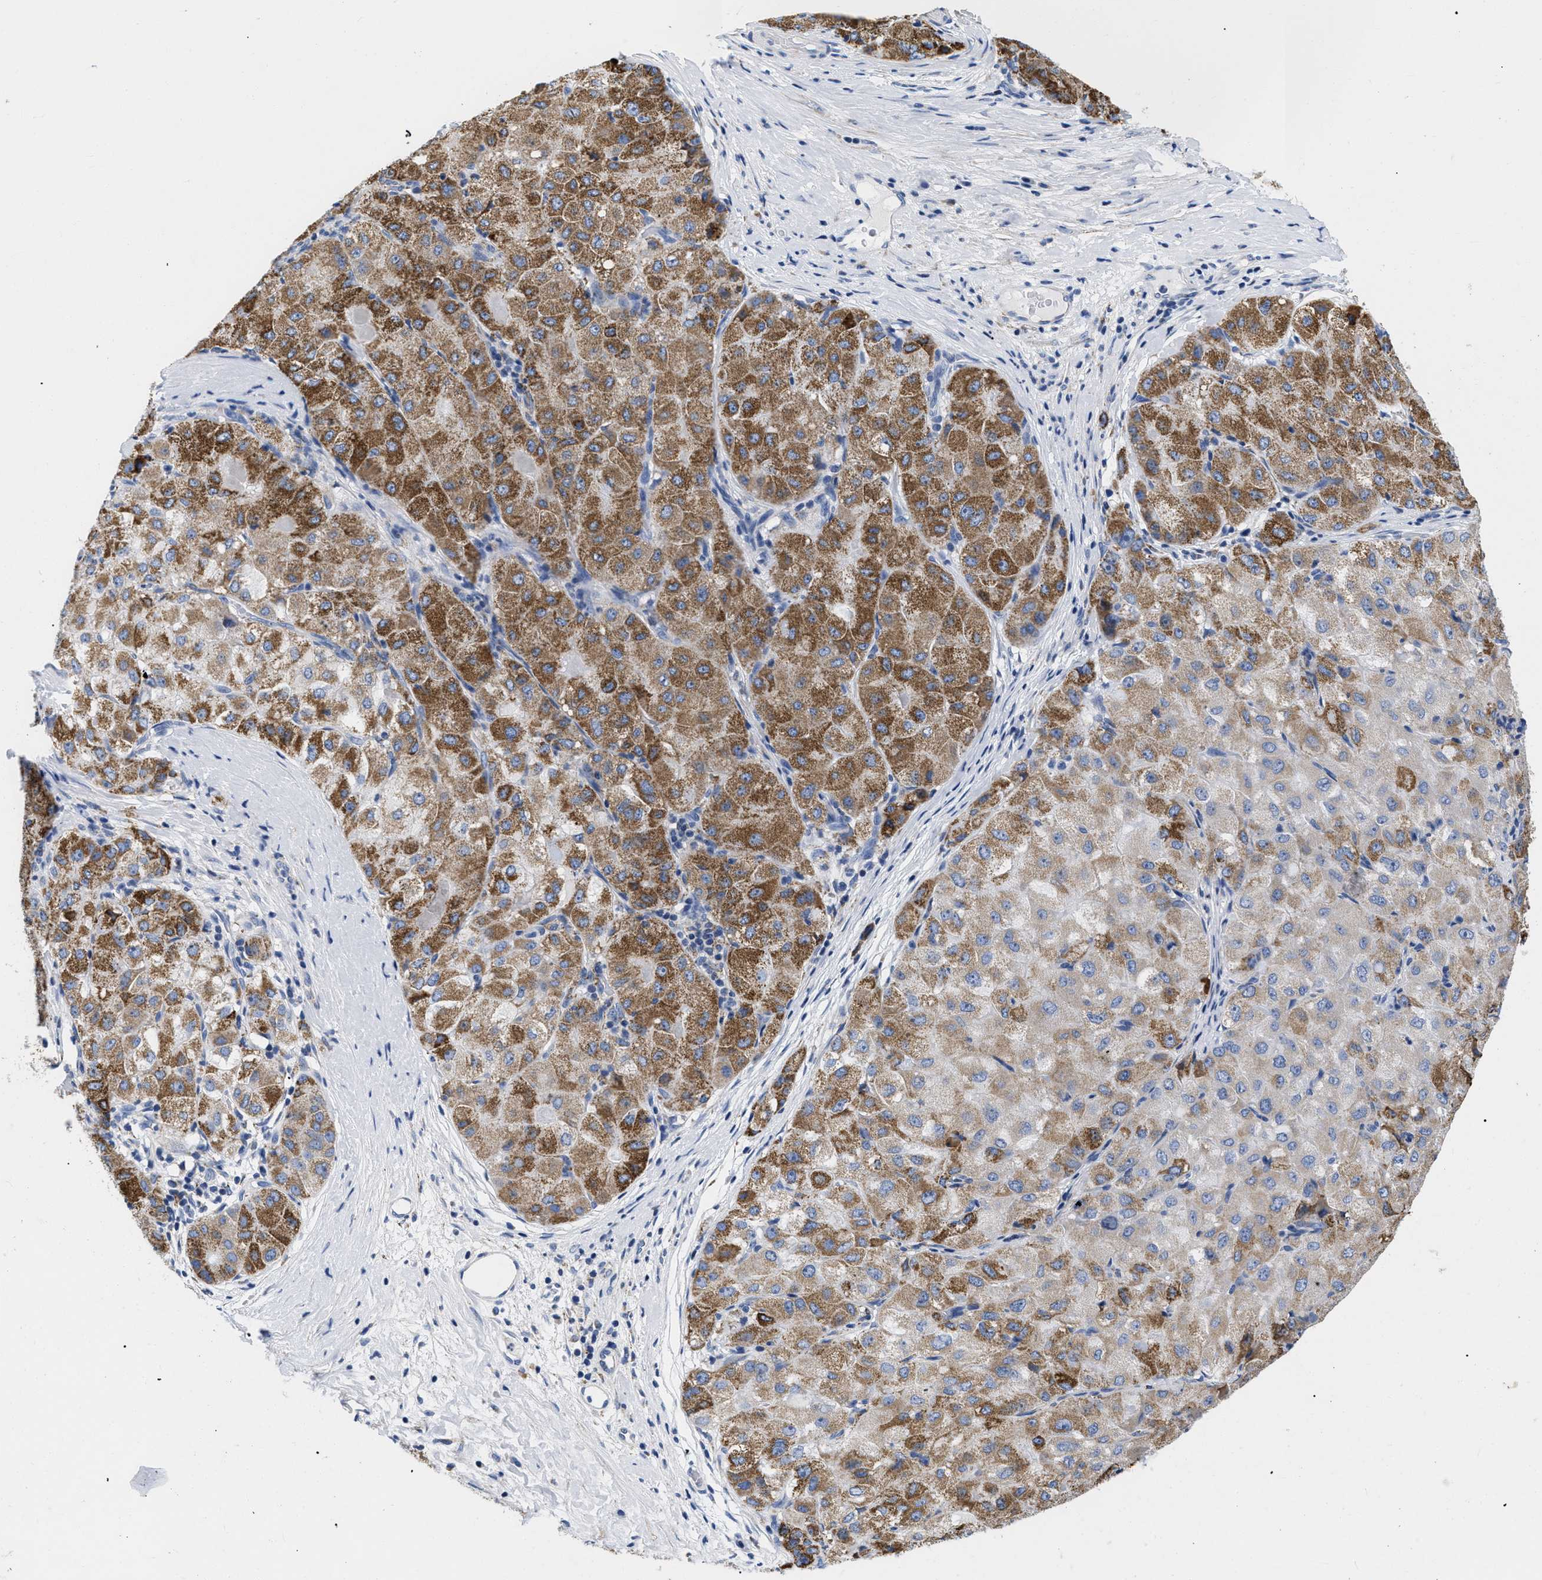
{"staining": {"intensity": "strong", "quantity": ">75%", "location": "cytoplasmic/membranous"}, "tissue": "liver cancer", "cell_type": "Tumor cells", "image_type": "cancer", "snomed": [{"axis": "morphology", "description": "Carcinoma, Hepatocellular, NOS"}, {"axis": "topography", "description": "Liver"}], "caption": "This micrograph exhibits immunohistochemistry staining of human liver cancer, with high strong cytoplasmic/membranous positivity in about >75% of tumor cells.", "gene": "GPR149", "patient": {"sex": "male", "age": 80}}